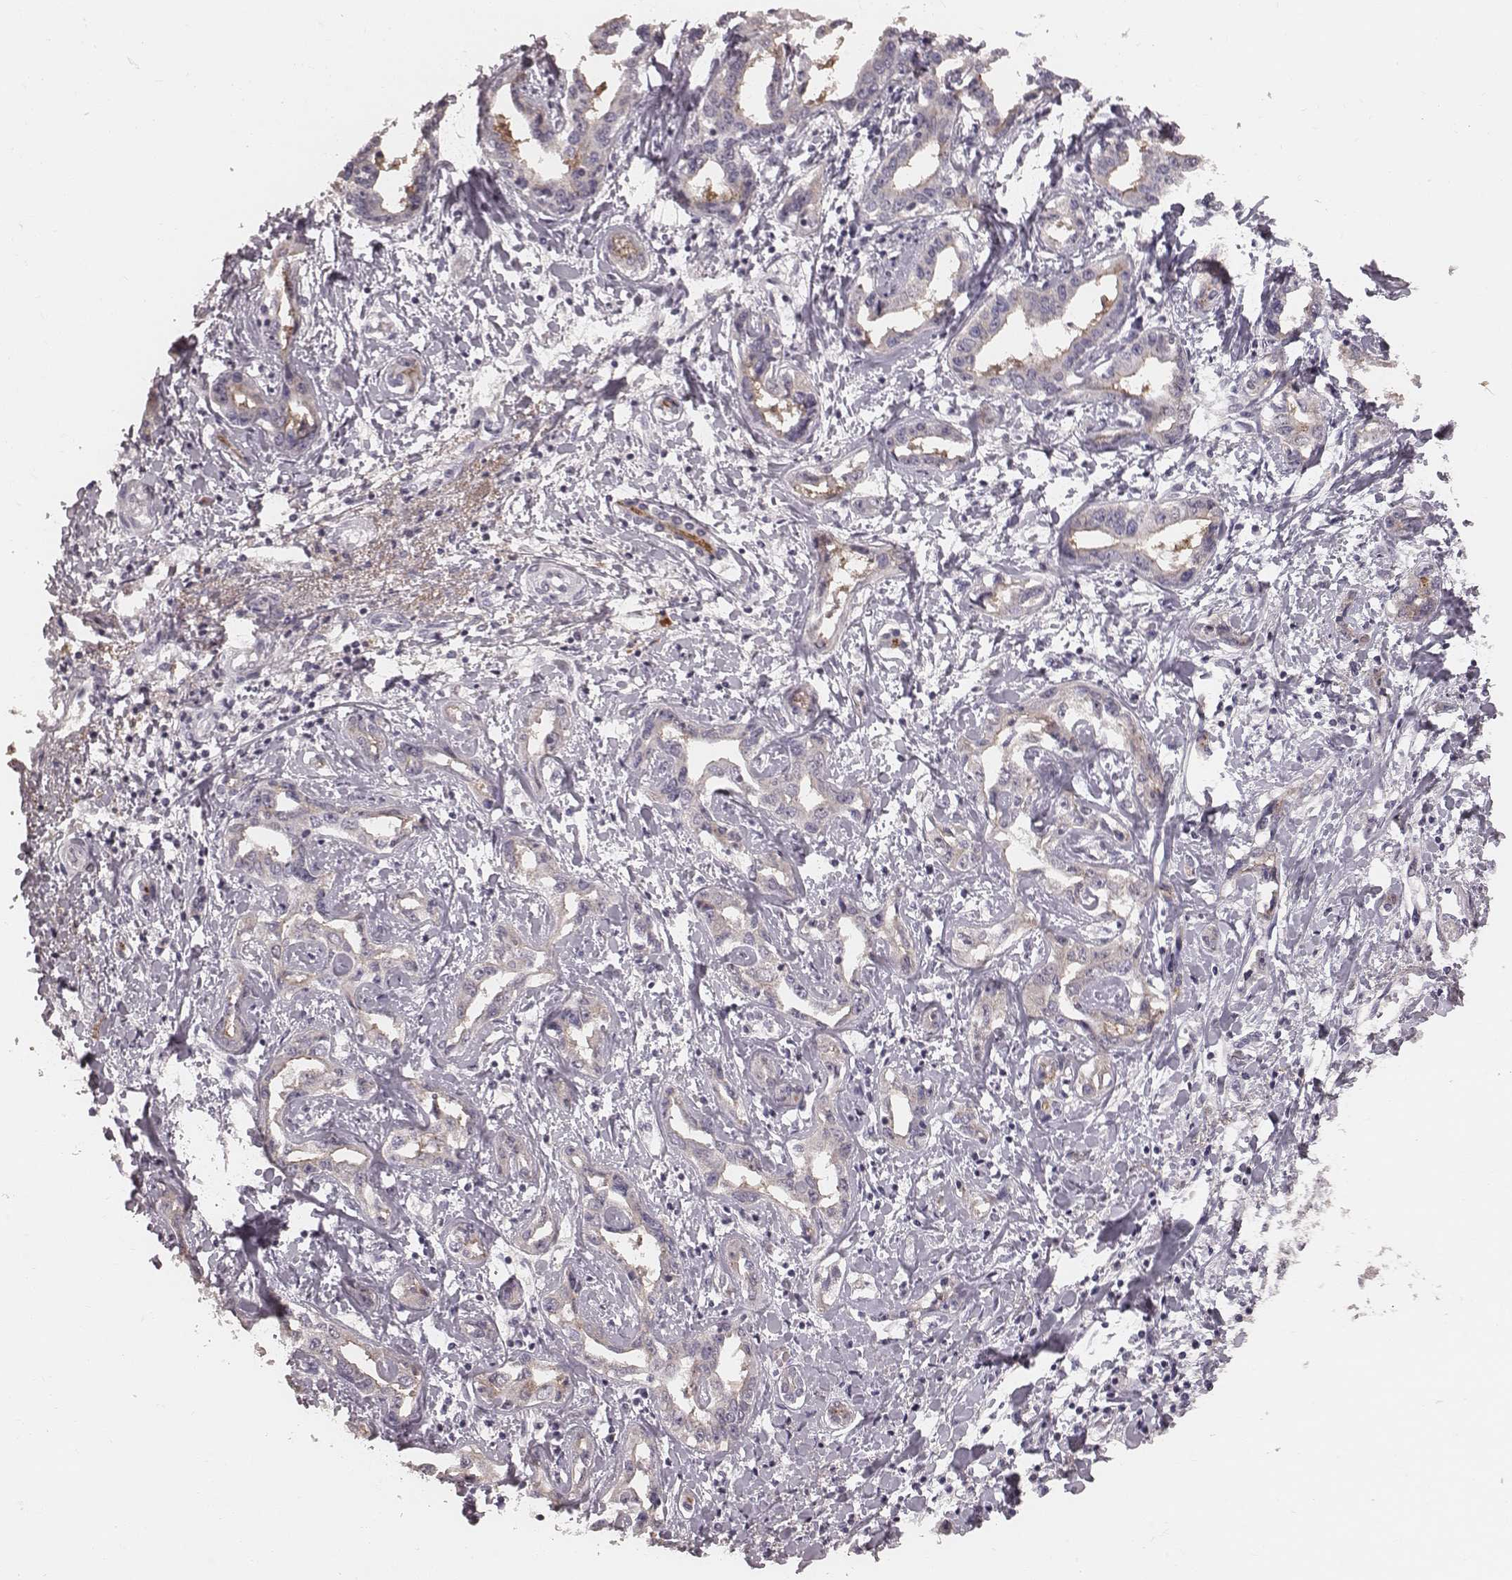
{"staining": {"intensity": "negative", "quantity": "none", "location": "none"}, "tissue": "liver cancer", "cell_type": "Tumor cells", "image_type": "cancer", "snomed": [{"axis": "morphology", "description": "Cholangiocarcinoma"}, {"axis": "topography", "description": "Liver"}], "caption": "Liver cholangiocarcinoma stained for a protein using immunohistochemistry demonstrates no staining tumor cells.", "gene": "CFTR", "patient": {"sex": "male", "age": 59}}